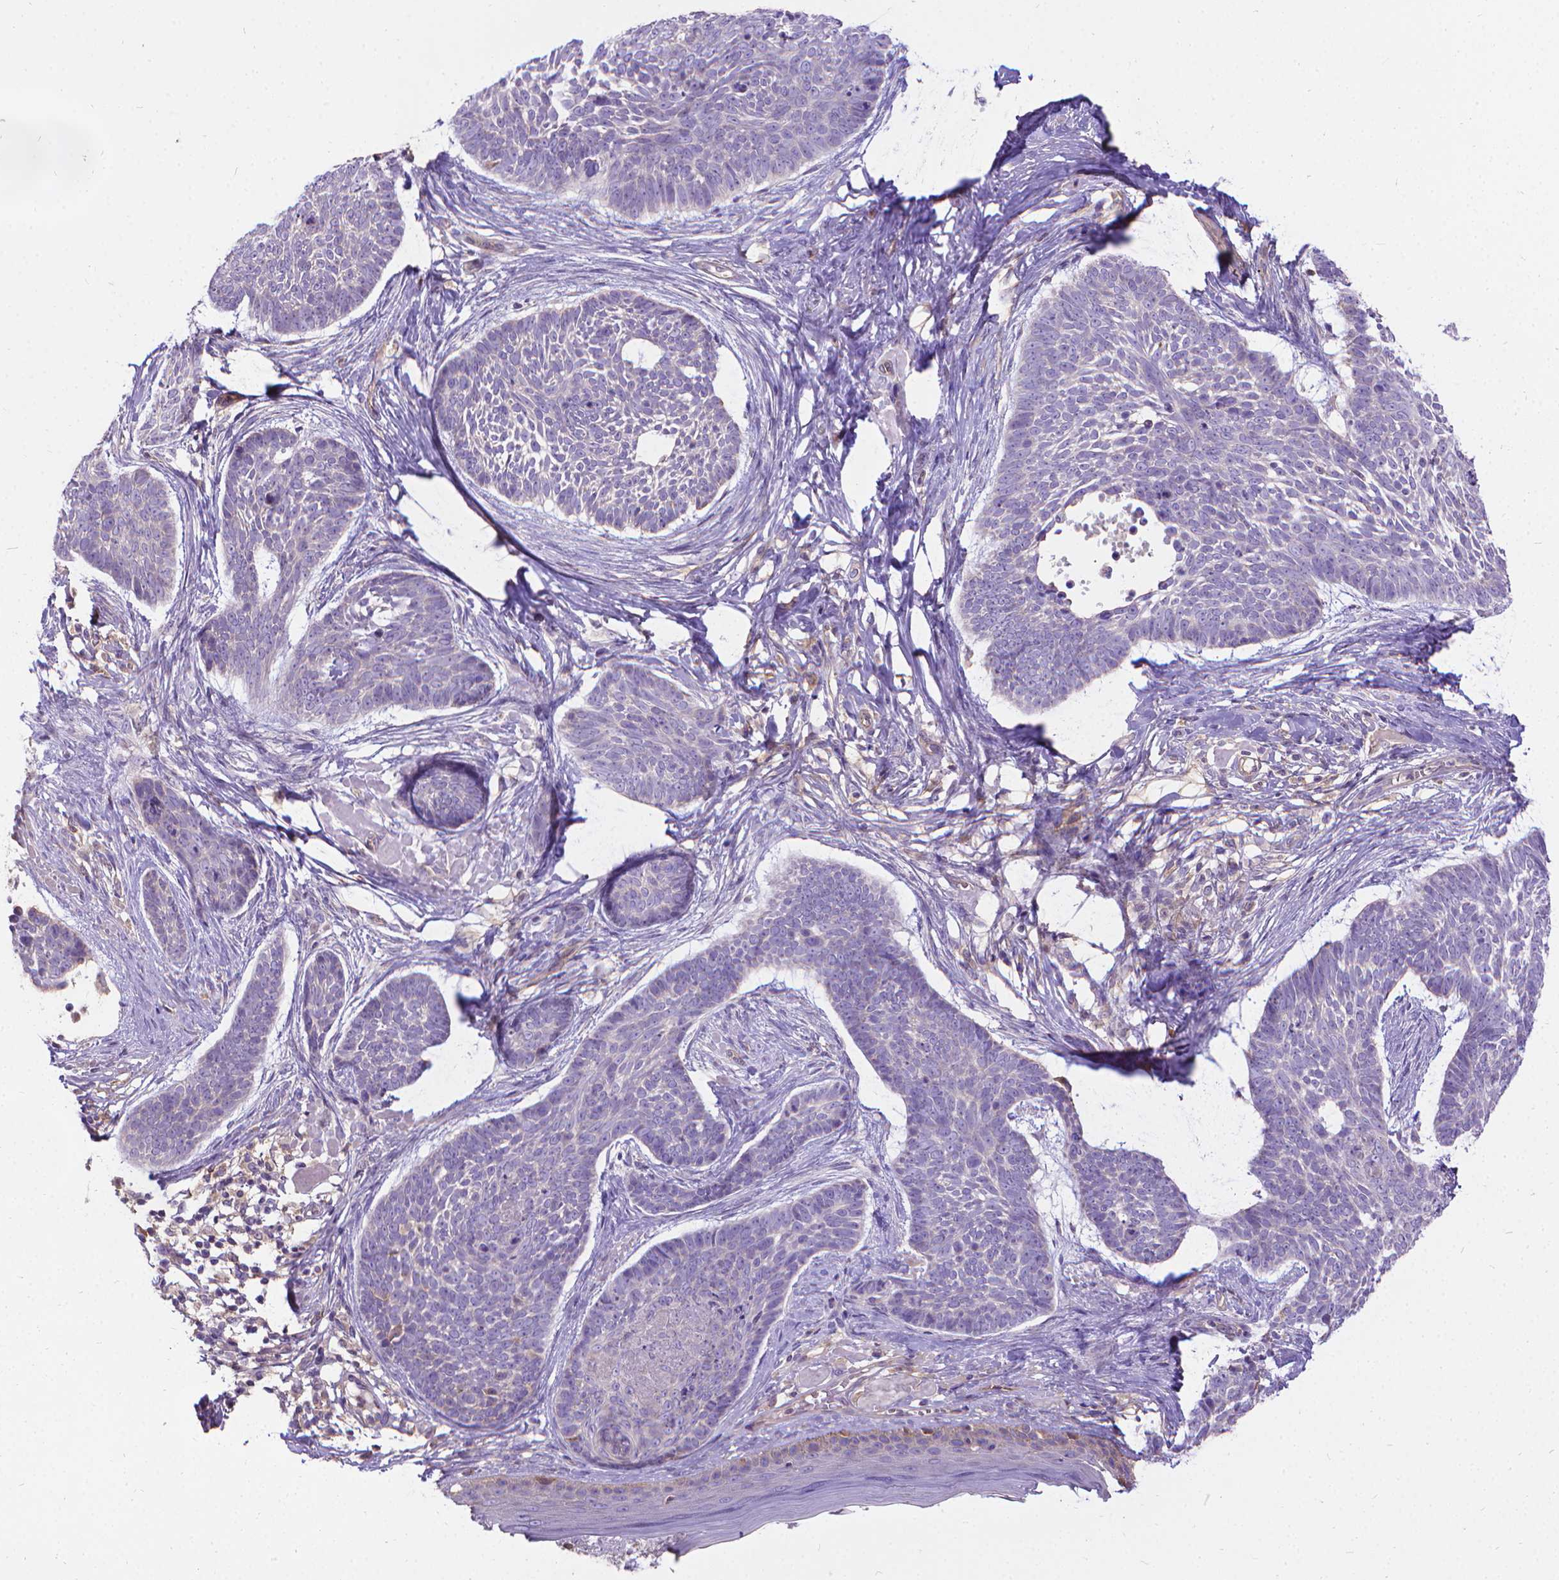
{"staining": {"intensity": "negative", "quantity": "none", "location": "none"}, "tissue": "skin cancer", "cell_type": "Tumor cells", "image_type": "cancer", "snomed": [{"axis": "morphology", "description": "Basal cell carcinoma"}, {"axis": "topography", "description": "Skin"}], "caption": "The immunohistochemistry histopathology image has no significant expression in tumor cells of basal cell carcinoma (skin) tissue.", "gene": "CFAP299", "patient": {"sex": "male", "age": 85}}